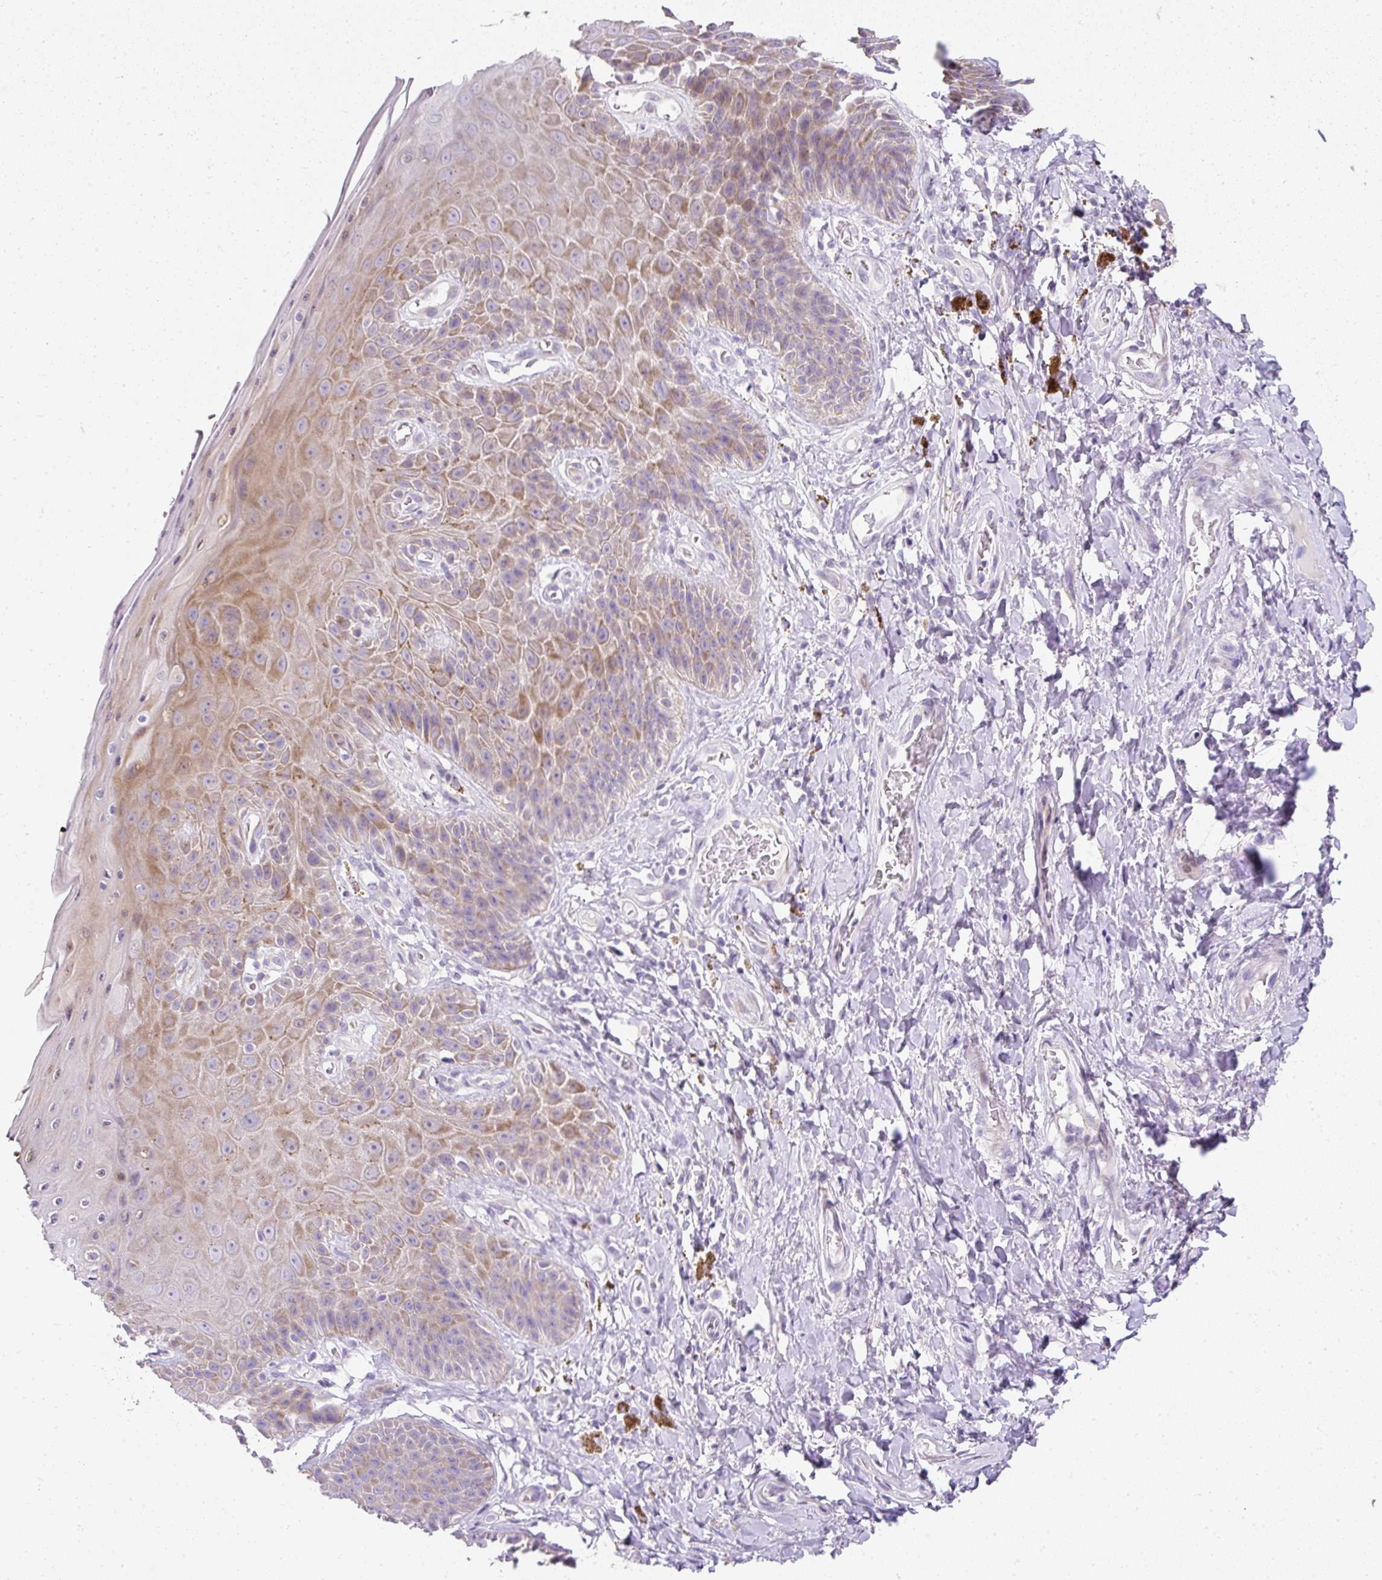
{"staining": {"intensity": "moderate", "quantity": "25%-75%", "location": "cytoplasmic/membranous"}, "tissue": "skin", "cell_type": "Epidermal cells", "image_type": "normal", "snomed": [{"axis": "morphology", "description": "Normal tissue, NOS"}, {"axis": "topography", "description": "Anal"}, {"axis": "topography", "description": "Peripheral nerve tissue"}], "caption": "A histopathology image showing moderate cytoplasmic/membranous staining in approximately 25%-75% of epidermal cells in normal skin, as visualized by brown immunohistochemical staining.", "gene": "DTX4", "patient": {"sex": "male", "age": 53}}